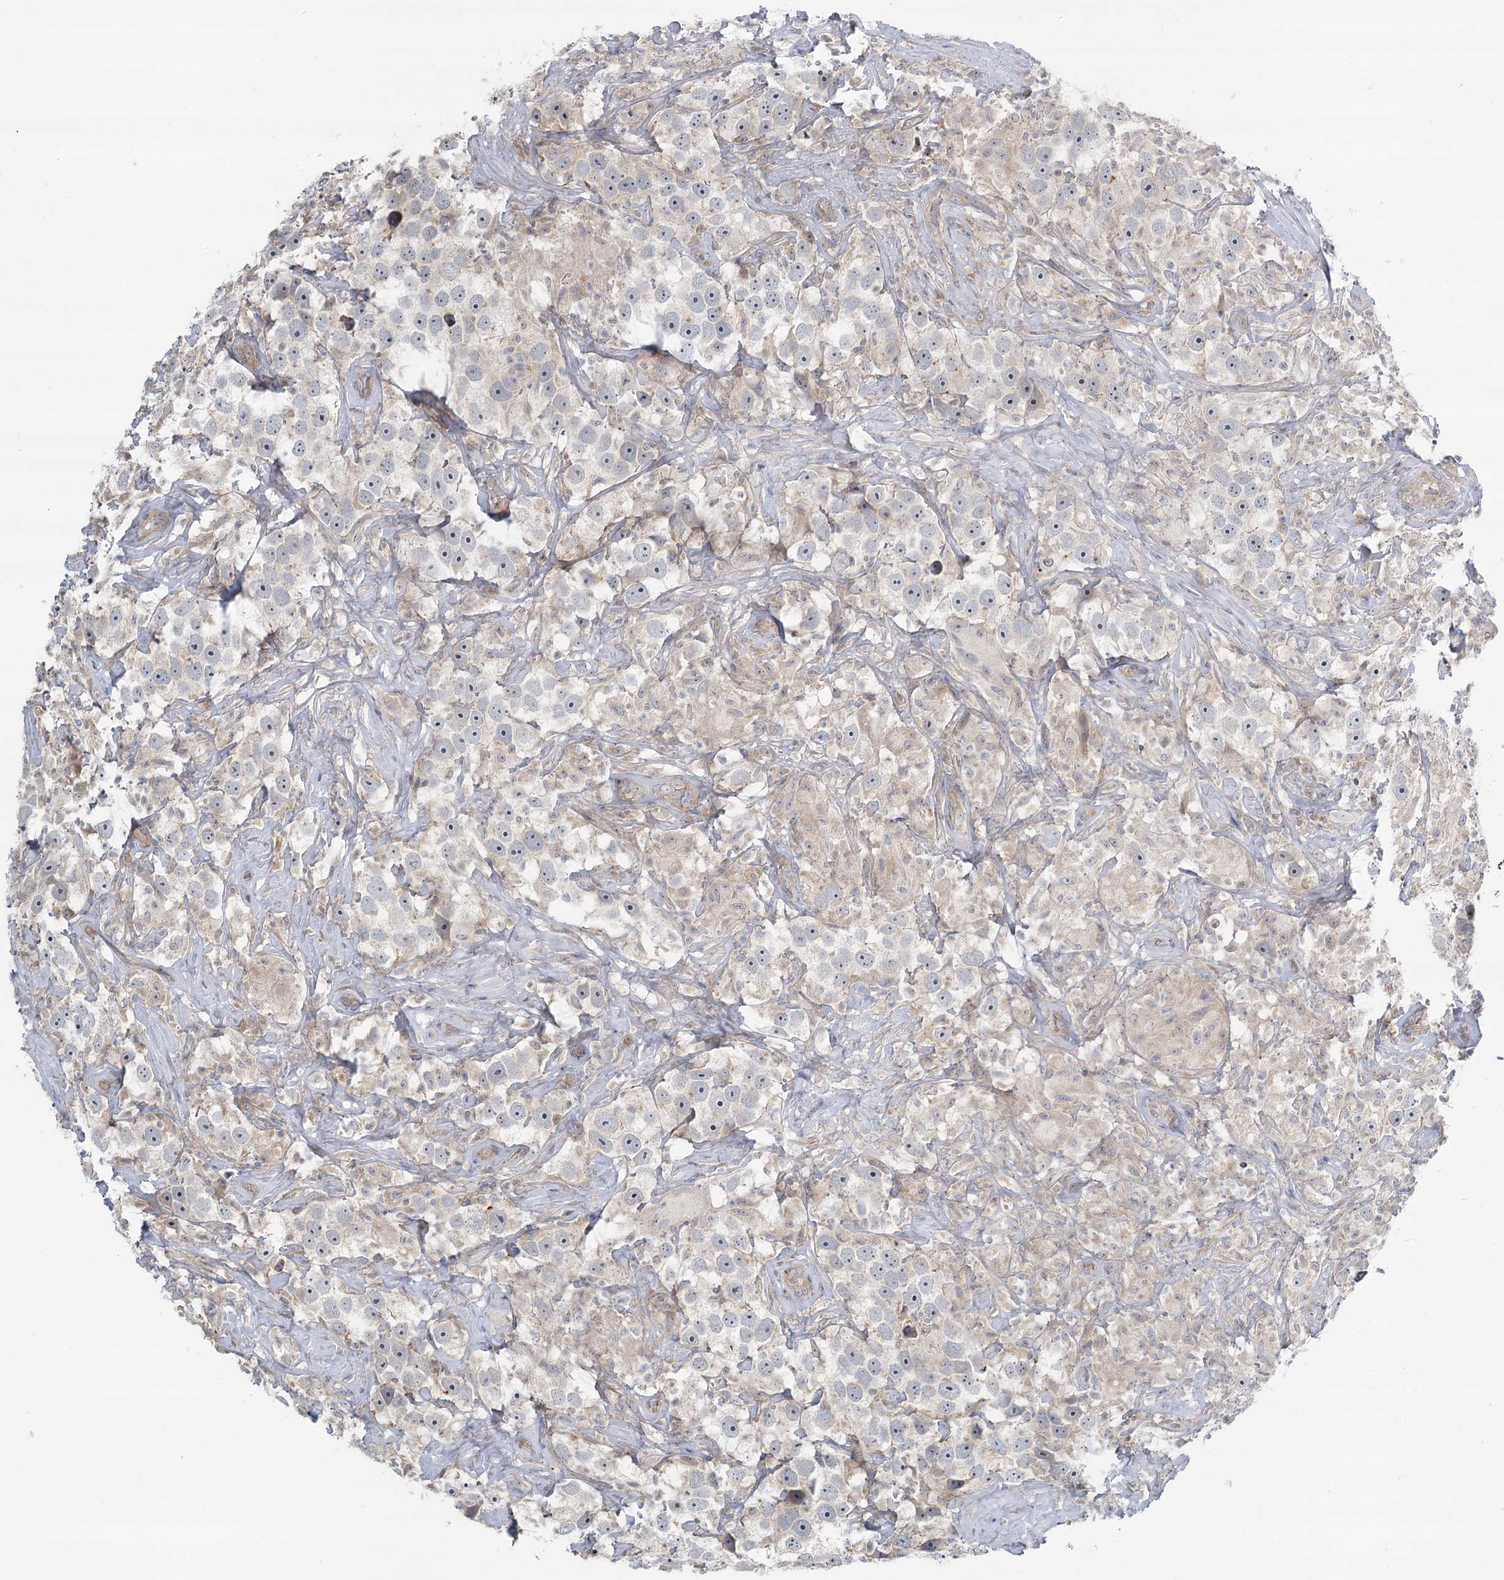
{"staining": {"intensity": "negative", "quantity": "none", "location": "none"}, "tissue": "testis cancer", "cell_type": "Tumor cells", "image_type": "cancer", "snomed": [{"axis": "morphology", "description": "Seminoma, NOS"}, {"axis": "topography", "description": "Testis"}], "caption": "High magnification brightfield microscopy of testis cancer stained with DAB (3,3'-diaminobenzidine) (brown) and counterstained with hematoxylin (blue): tumor cells show no significant expression. The staining is performed using DAB brown chromogen with nuclei counter-stained in using hematoxylin.", "gene": "SPINK13", "patient": {"sex": "male", "age": 49}}